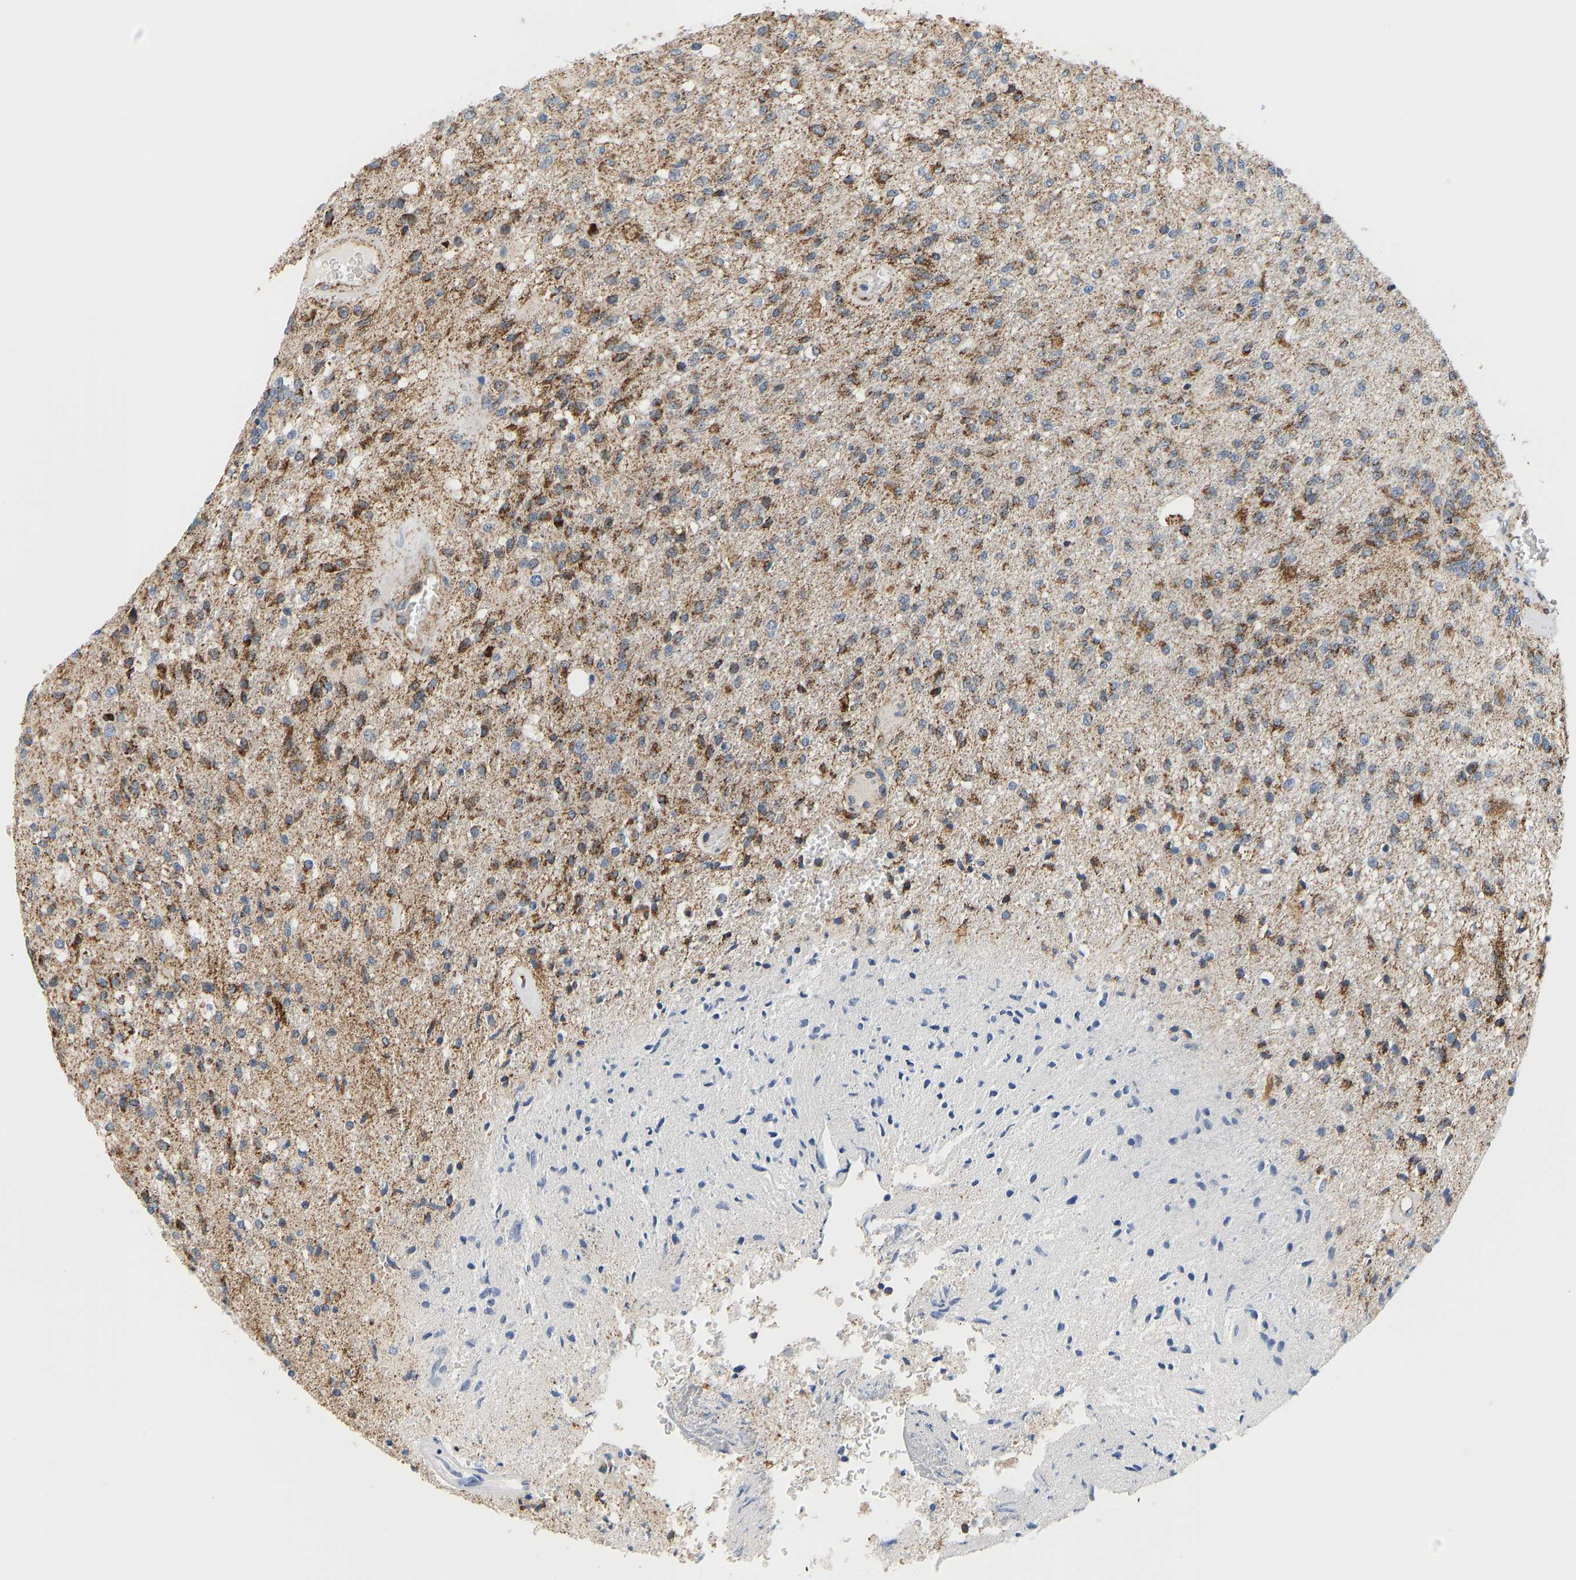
{"staining": {"intensity": "moderate", "quantity": ">75%", "location": "cytoplasmic/membranous"}, "tissue": "glioma", "cell_type": "Tumor cells", "image_type": "cancer", "snomed": [{"axis": "morphology", "description": "Normal tissue, NOS"}, {"axis": "morphology", "description": "Glioma, malignant, High grade"}, {"axis": "topography", "description": "Cerebral cortex"}], "caption": "There is medium levels of moderate cytoplasmic/membranous positivity in tumor cells of malignant high-grade glioma, as demonstrated by immunohistochemical staining (brown color).", "gene": "GPSM2", "patient": {"sex": "male", "age": 77}}